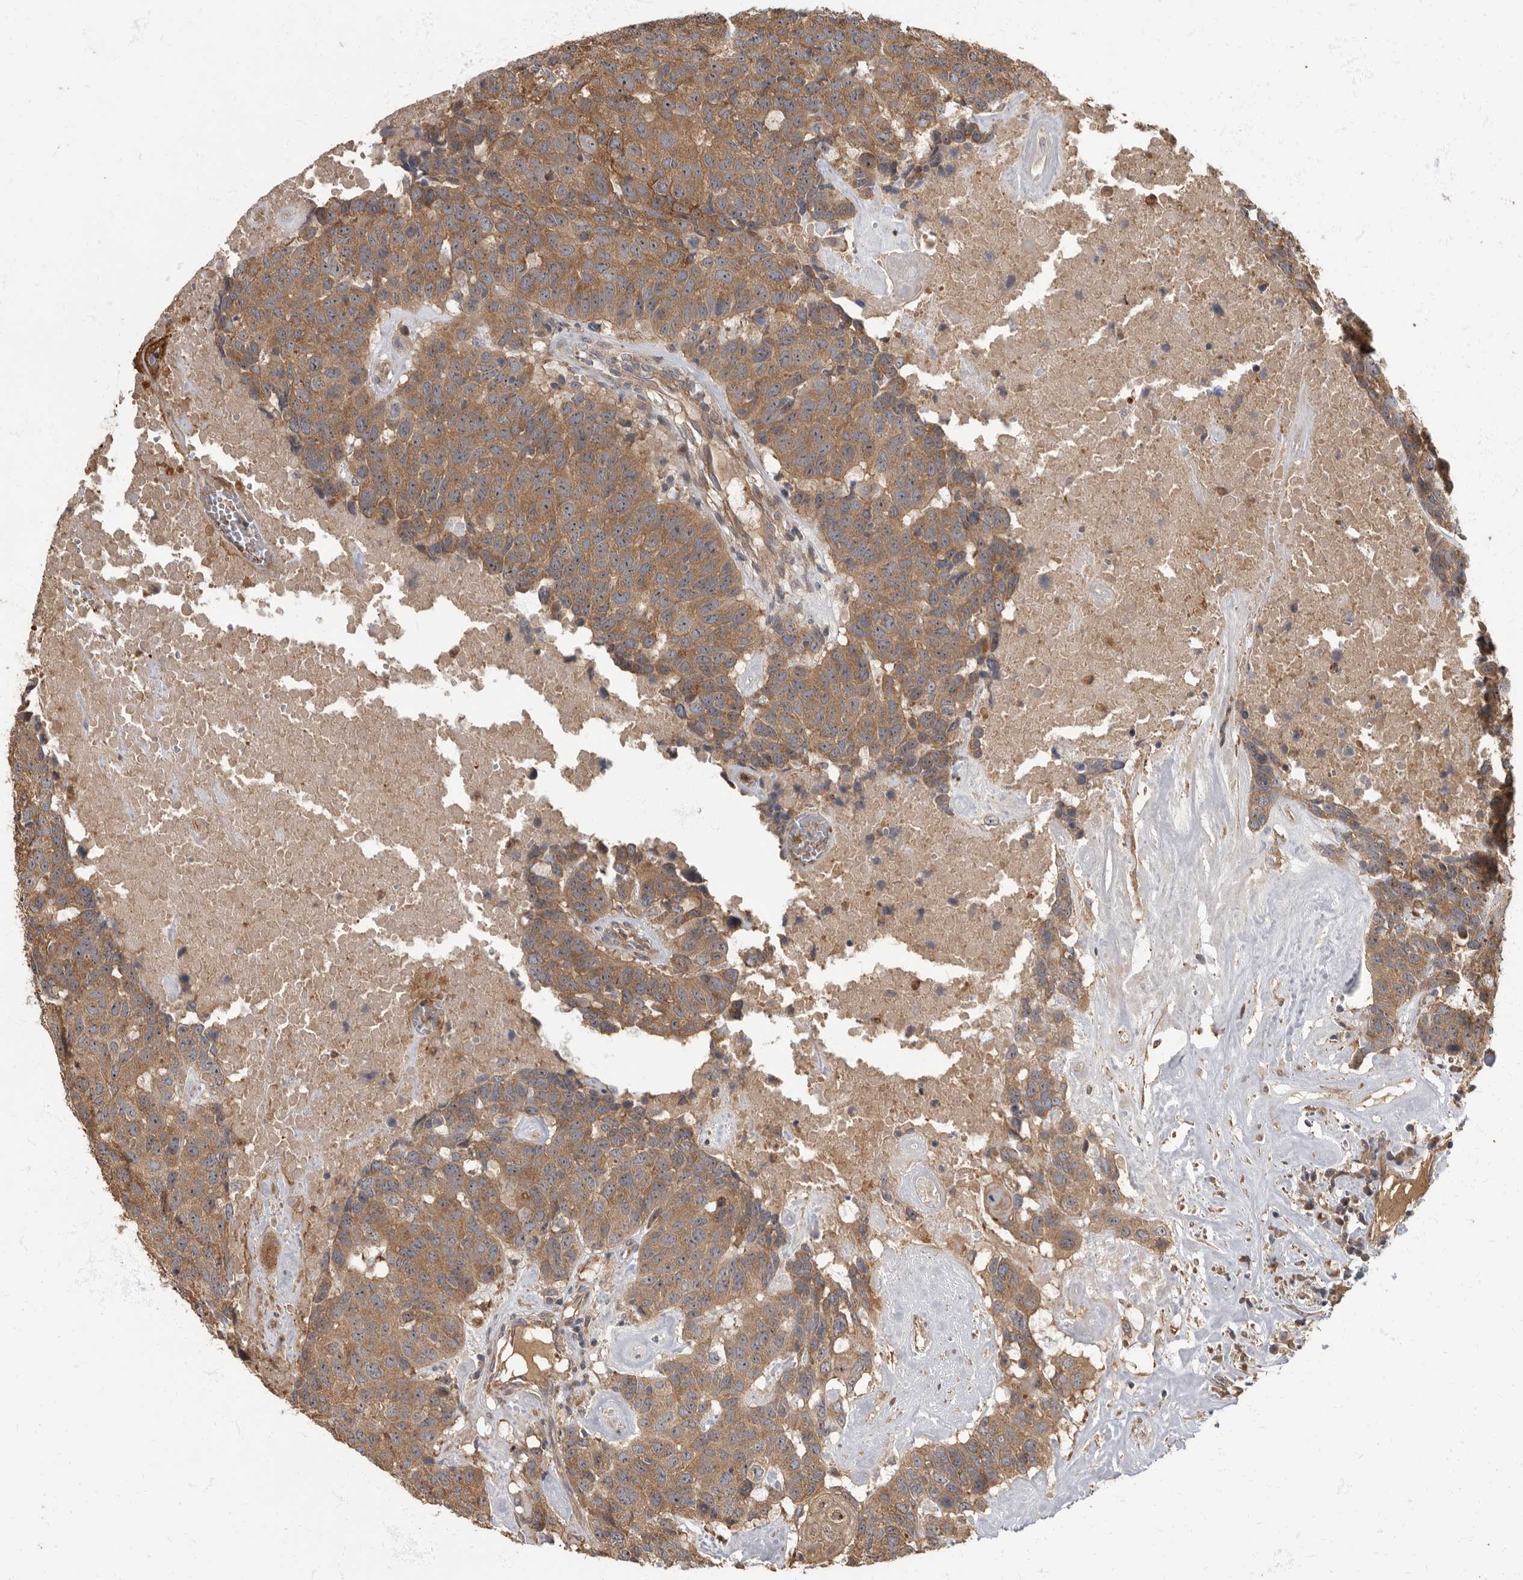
{"staining": {"intensity": "moderate", "quantity": ">75%", "location": "cytoplasmic/membranous"}, "tissue": "head and neck cancer", "cell_type": "Tumor cells", "image_type": "cancer", "snomed": [{"axis": "morphology", "description": "Squamous cell carcinoma, NOS"}, {"axis": "topography", "description": "Head-Neck"}], "caption": "Protein expression analysis of head and neck cancer (squamous cell carcinoma) exhibits moderate cytoplasmic/membranous staining in approximately >75% of tumor cells. The protein is shown in brown color, while the nuclei are stained blue.", "gene": "DAAM1", "patient": {"sex": "male", "age": 66}}